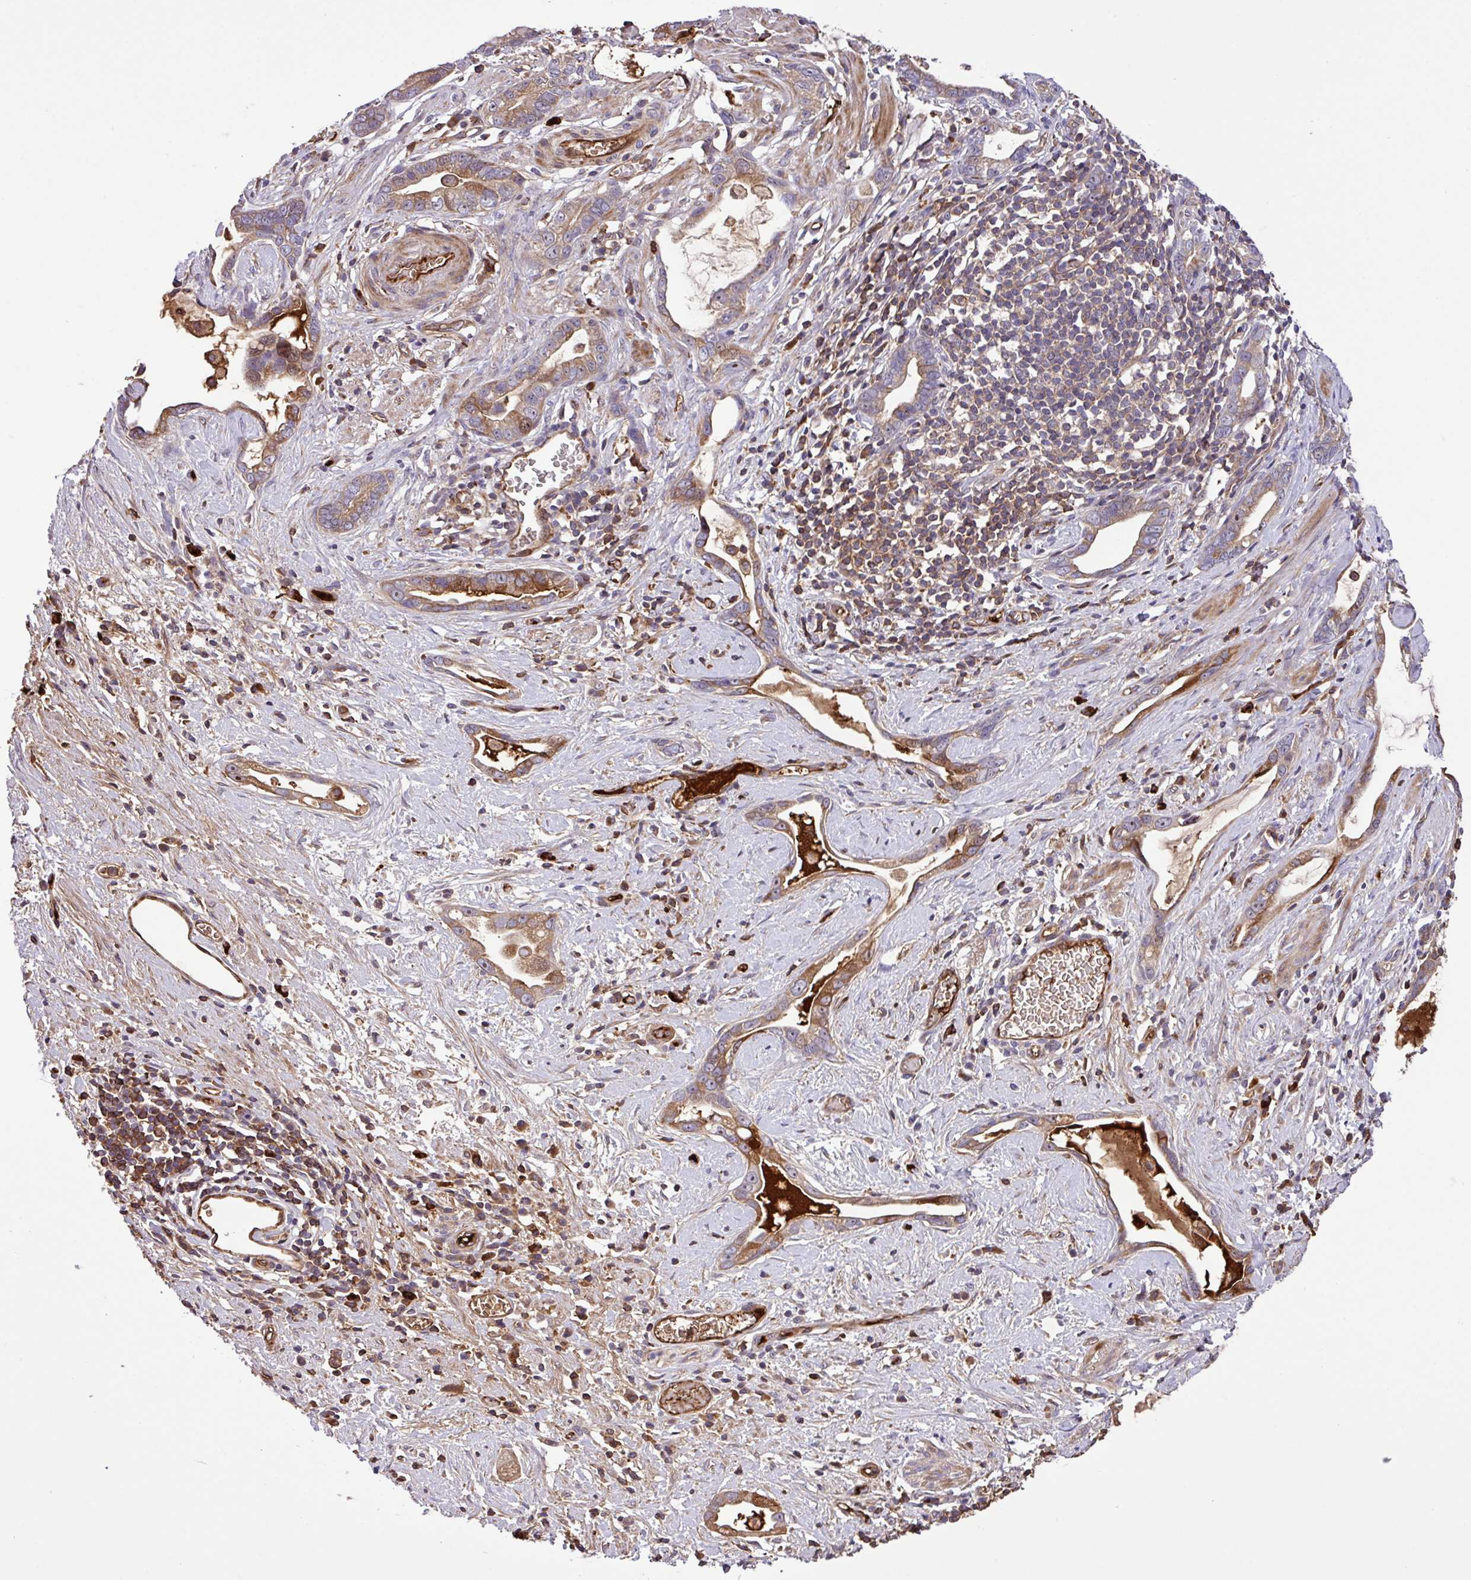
{"staining": {"intensity": "moderate", "quantity": ">75%", "location": "cytoplasmic/membranous"}, "tissue": "stomach cancer", "cell_type": "Tumor cells", "image_type": "cancer", "snomed": [{"axis": "morphology", "description": "Adenocarcinoma, NOS"}, {"axis": "topography", "description": "Stomach"}], "caption": "Immunohistochemistry (IHC) staining of stomach cancer (adenocarcinoma), which displays medium levels of moderate cytoplasmic/membranous staining in about >75% of tumor cells indicating moderate cytoplasmic/membranous protein expression. The staining was performed using DAB (brown) for protein detection and nuclei were counterstained in hematoxylin (blue).", "gene": "ZNF266", "patient": {"sex": "male", "age": 55}}